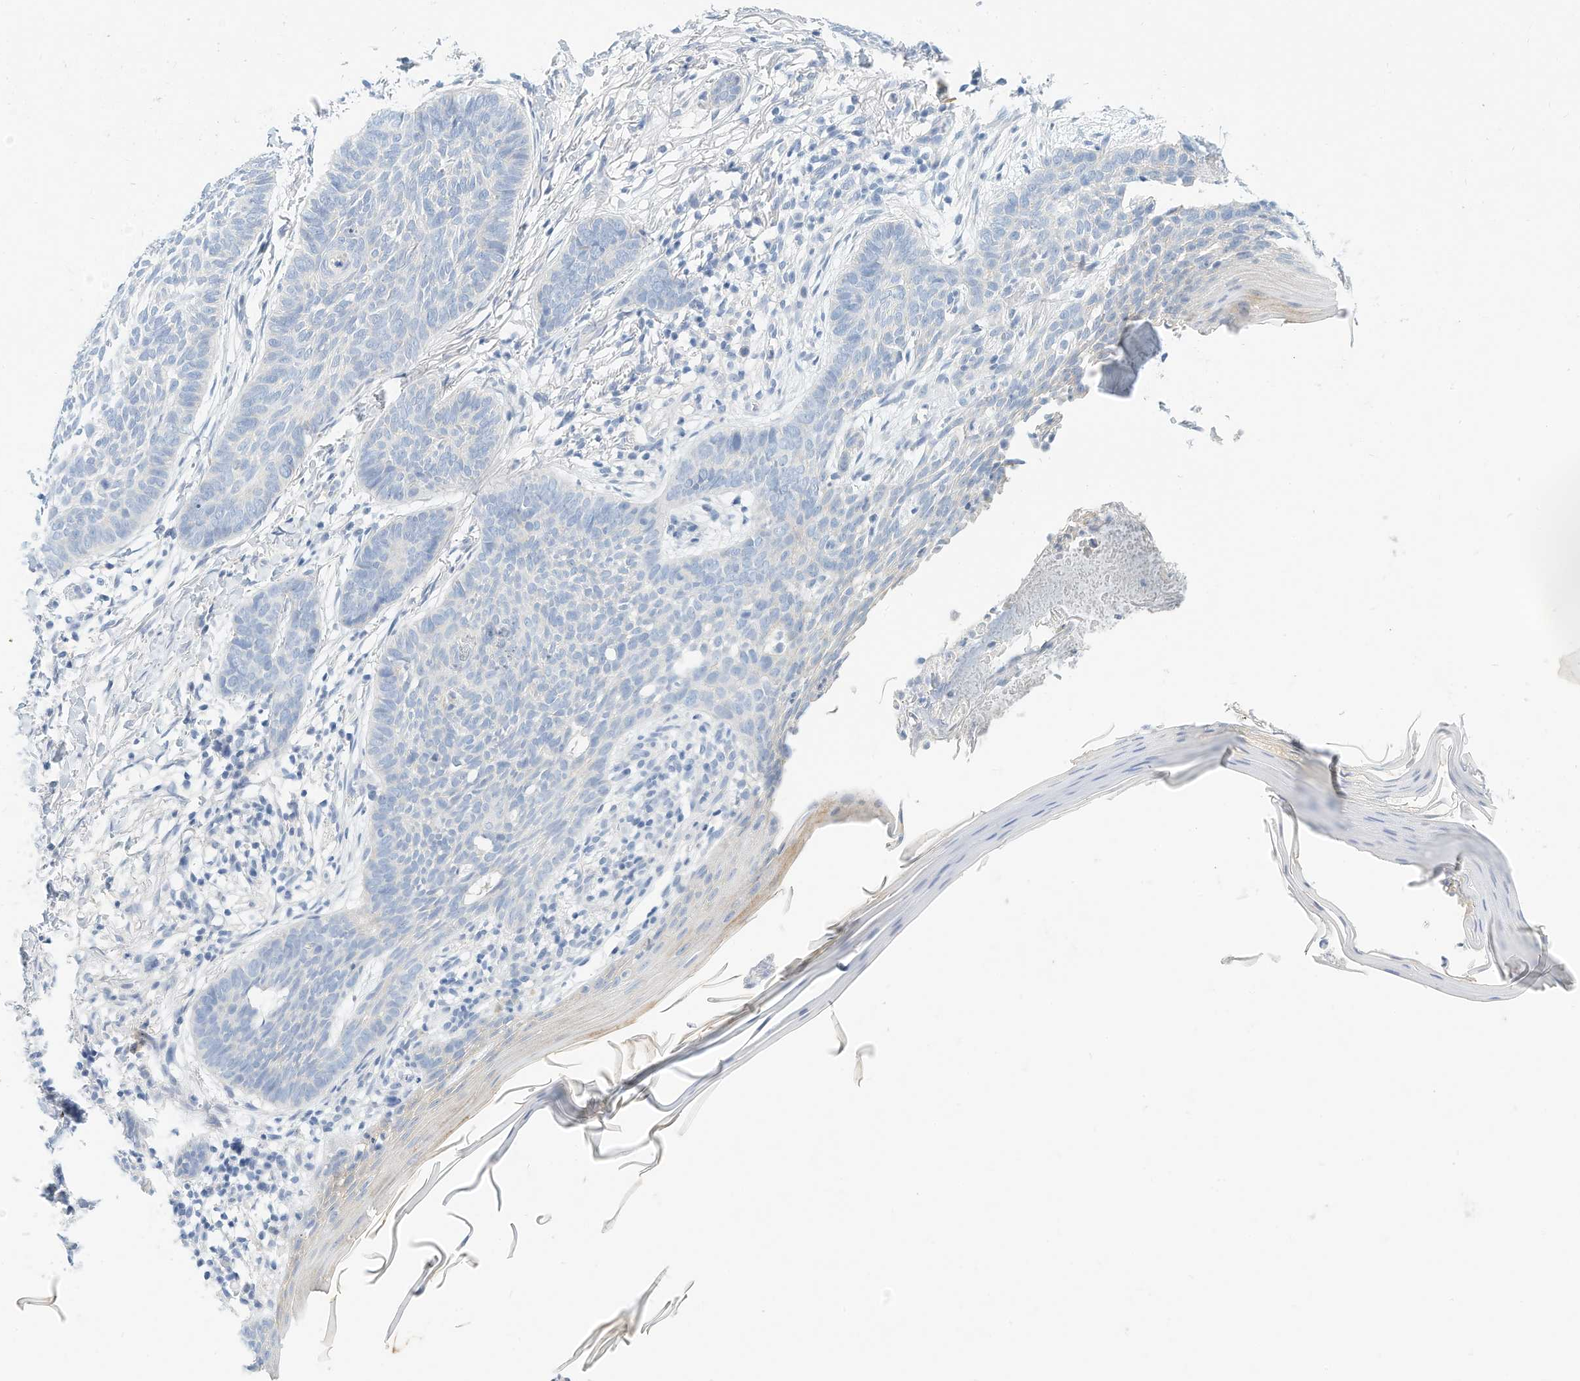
{"staining": {"intensity": "negative", "quantity": "none", "location": "none"}, "tissue": "skin cancer", "cell_type": "Tumor cells", "image_type": "cancer", "snomed": [{"axis": "morphology", "description": "Normal tissue, NOS"}, {"axis": "morphology", "description": "Basal cell carcinoma"}, {"axis": "topography", "description": "Skin"}], "caption": "Protein analysis of skin basal cell carcinoma displays no significant positivity in tumor cells.", "gene": "SPOCD1", "patient": {"sex": "male", "age": 50}}